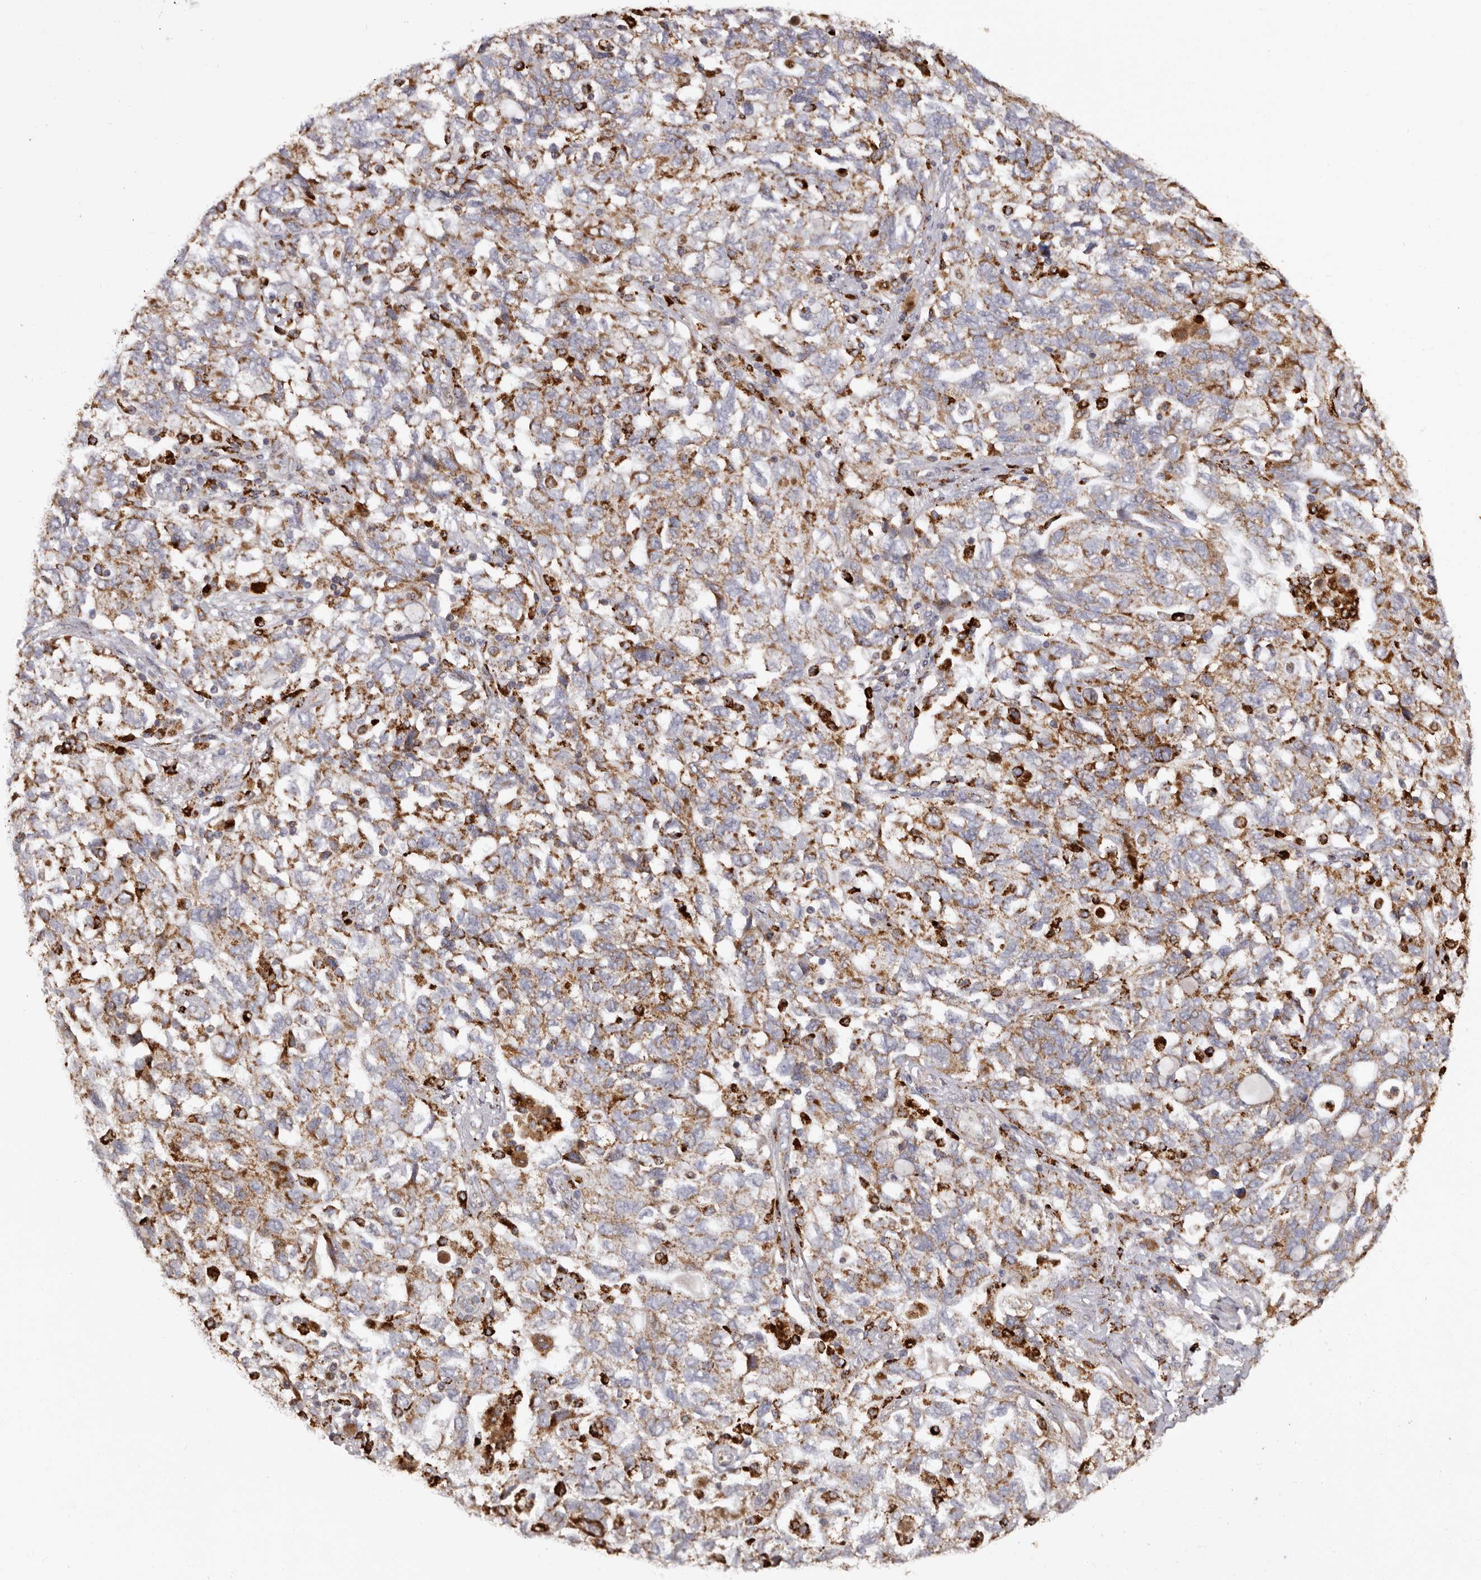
{"staining": {"intensity": "moderate", "quantity": ">75%", "location": "cytoplasmic/membranous"}, "tissue": "ovarian cancer", "cell_type": "Tumor cells", "image_type": "cancer", "snomed": [{"axis": "morphology", "description": "Carcinoma, NOS"}, {"axis": "morphology", "description": "Cystadenocarcinoma, serous, NOS"}, {"axis": "topography", "description": "Ovary"}], "caption": "Immunohistochemical staining of carcinoma (ovarian) demonstrates moderate cytoplasmic/membranous protein expression in about >75% of tumor cells.", "gene": "MECR", "patient": {"sex": "female", "age": 69}}